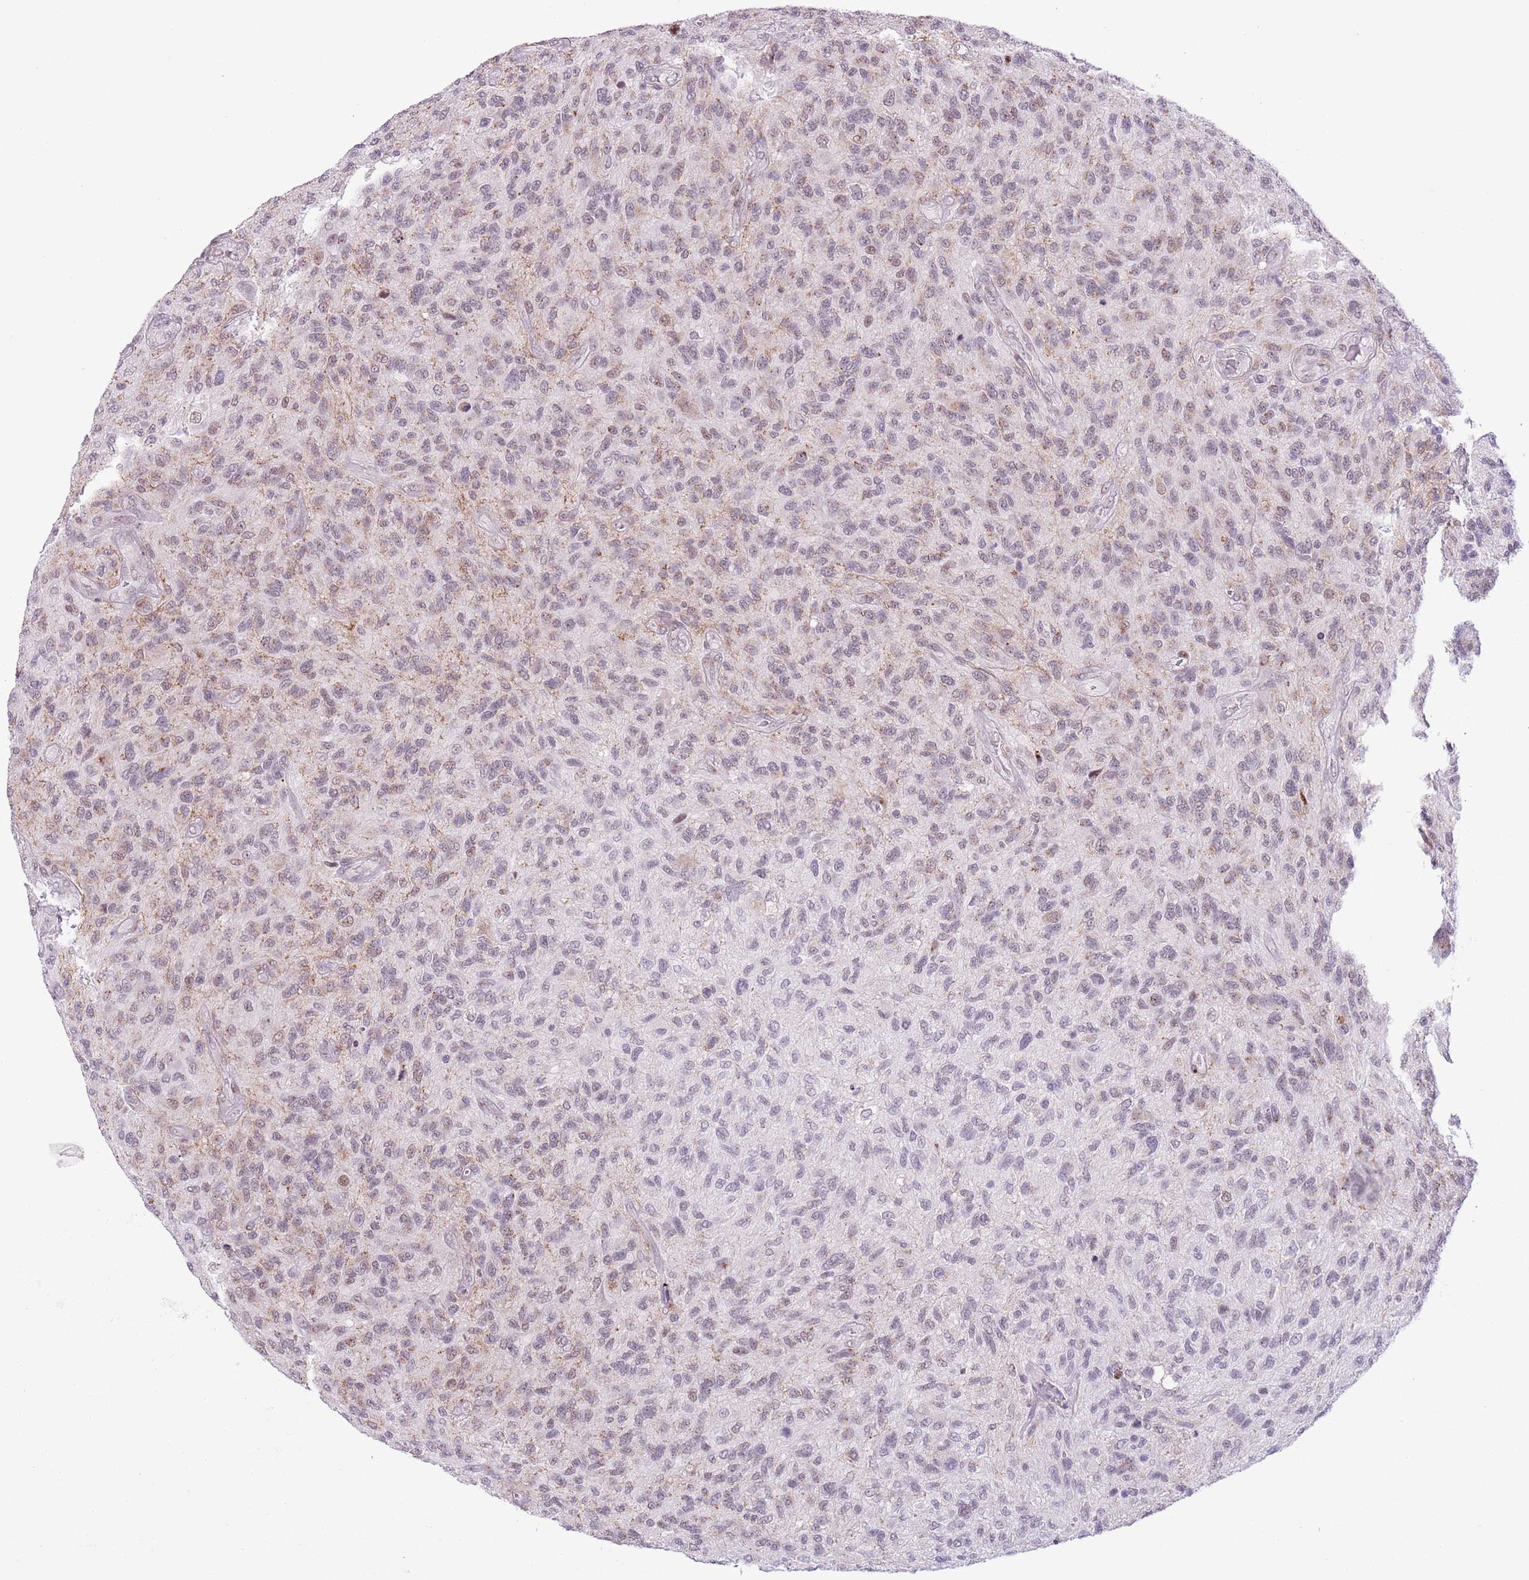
{"staining": {"intensity": "weak", "quantity": "25%-75%", "location": "nuclear"}, "tissue": "glioma", "cell_type": "Tumor cells", "image_type": "cancer", "snomed": [{"axis": "morphology", "description": "Glioma, malignant, High grade"}, {"axis": "topography", "description": "Brain"}], "caption": "The immunohistochemical stain shows weak nuclear expression in tumor cells of glioma tissue. The protein of interest is shown in brown color, while the nuclei are stained blue.", "gene": "ZNF576", "patient": {"sex": "male", "age": 47}}